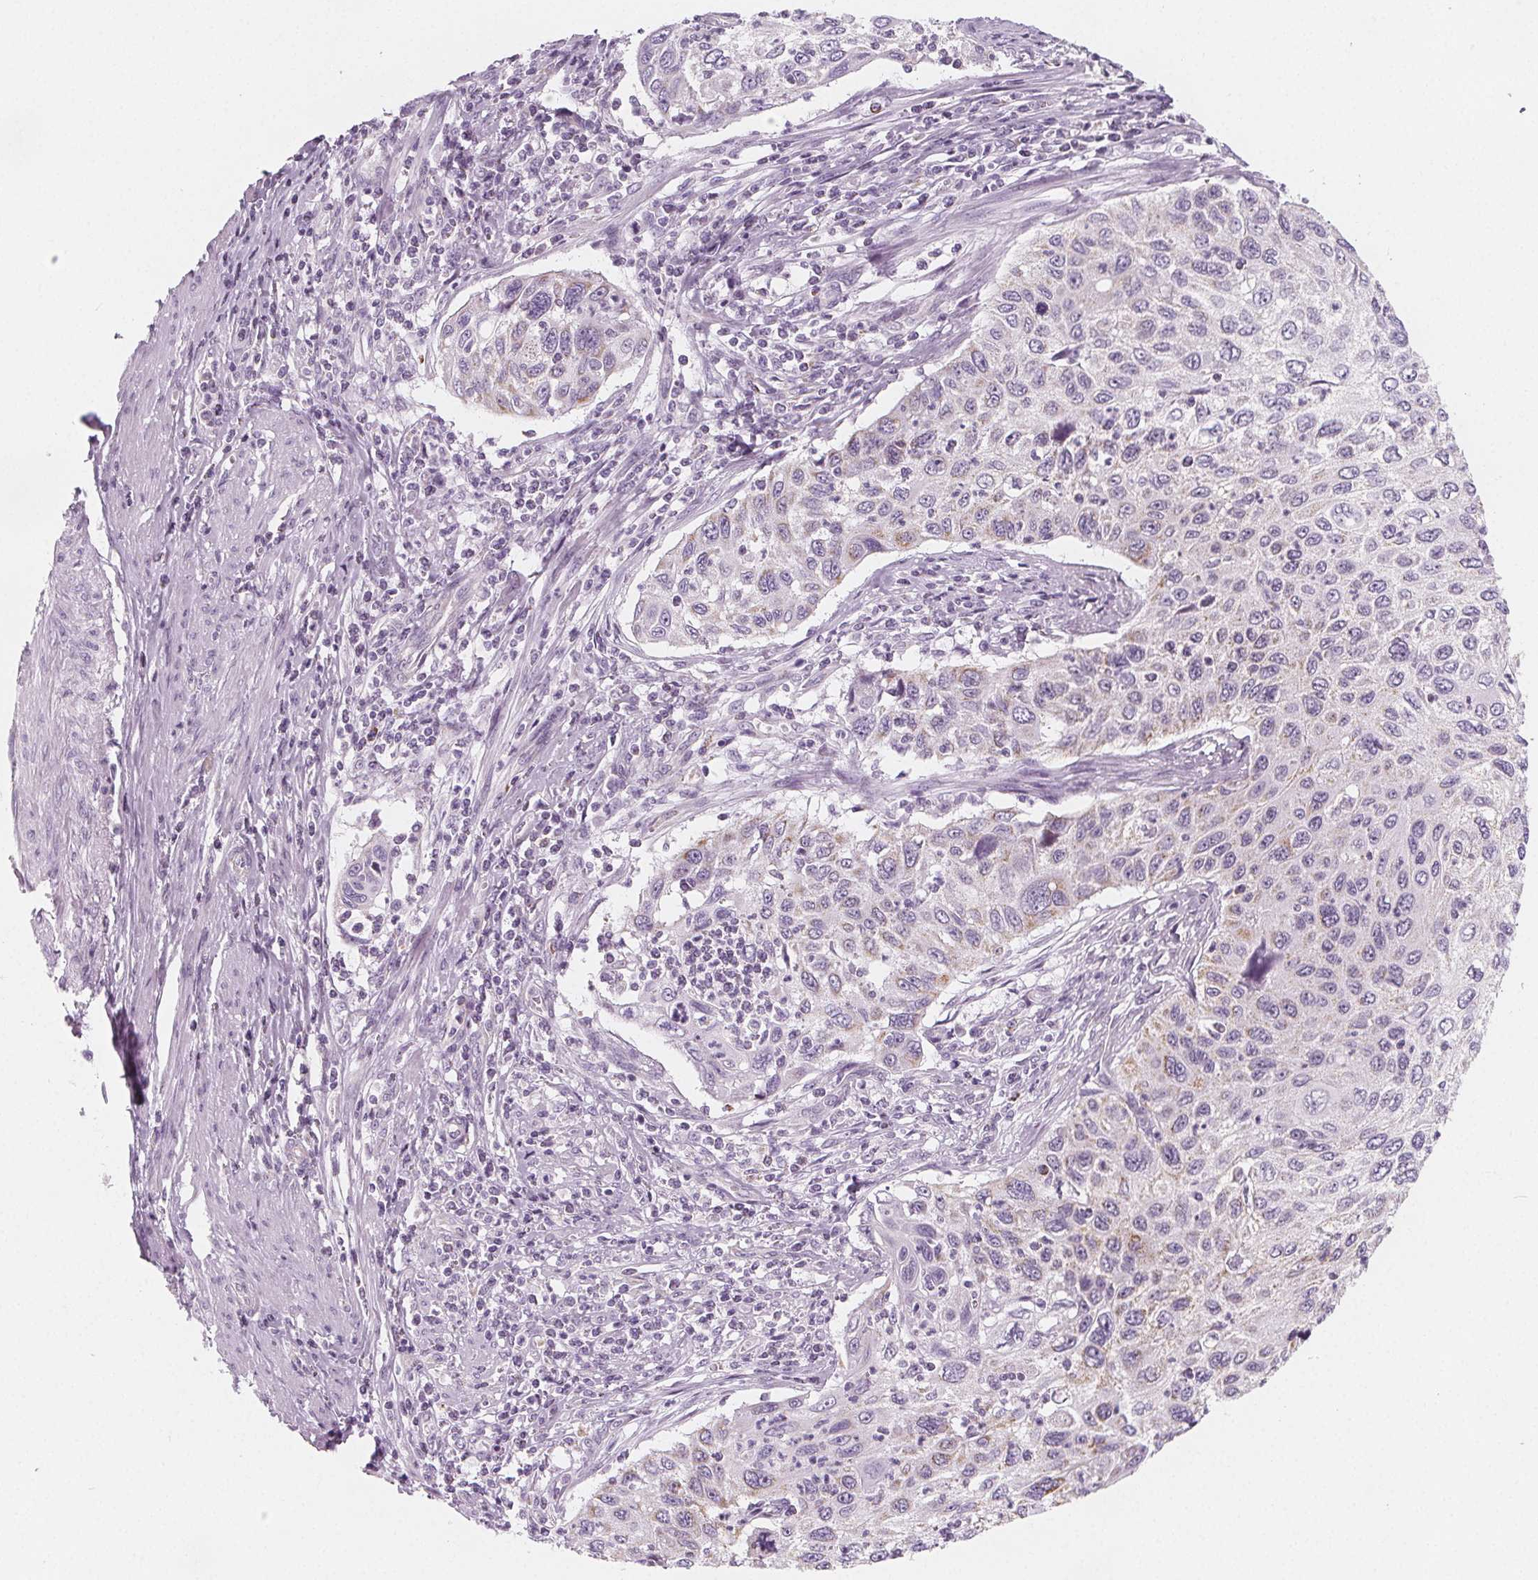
{"staining": {"intensity": "negative", "quantity": "none", "location": "none"}, "tissue": "cervical cancer", "cell_type": "Tumor cells", "image_type": "cancer", "snomed": [{"axis": "morphology", "description": "Squamous cell carcinoma, NOS"}, {"axis": "topography", "description": "Cervix"}], "caption": "Cervical squamous cell carcinoma was stained to show a protein in brown. There is no significant staining in tumor cells.", "gene": "IL17C", "patient": {"sex": "female", "age": 70}}